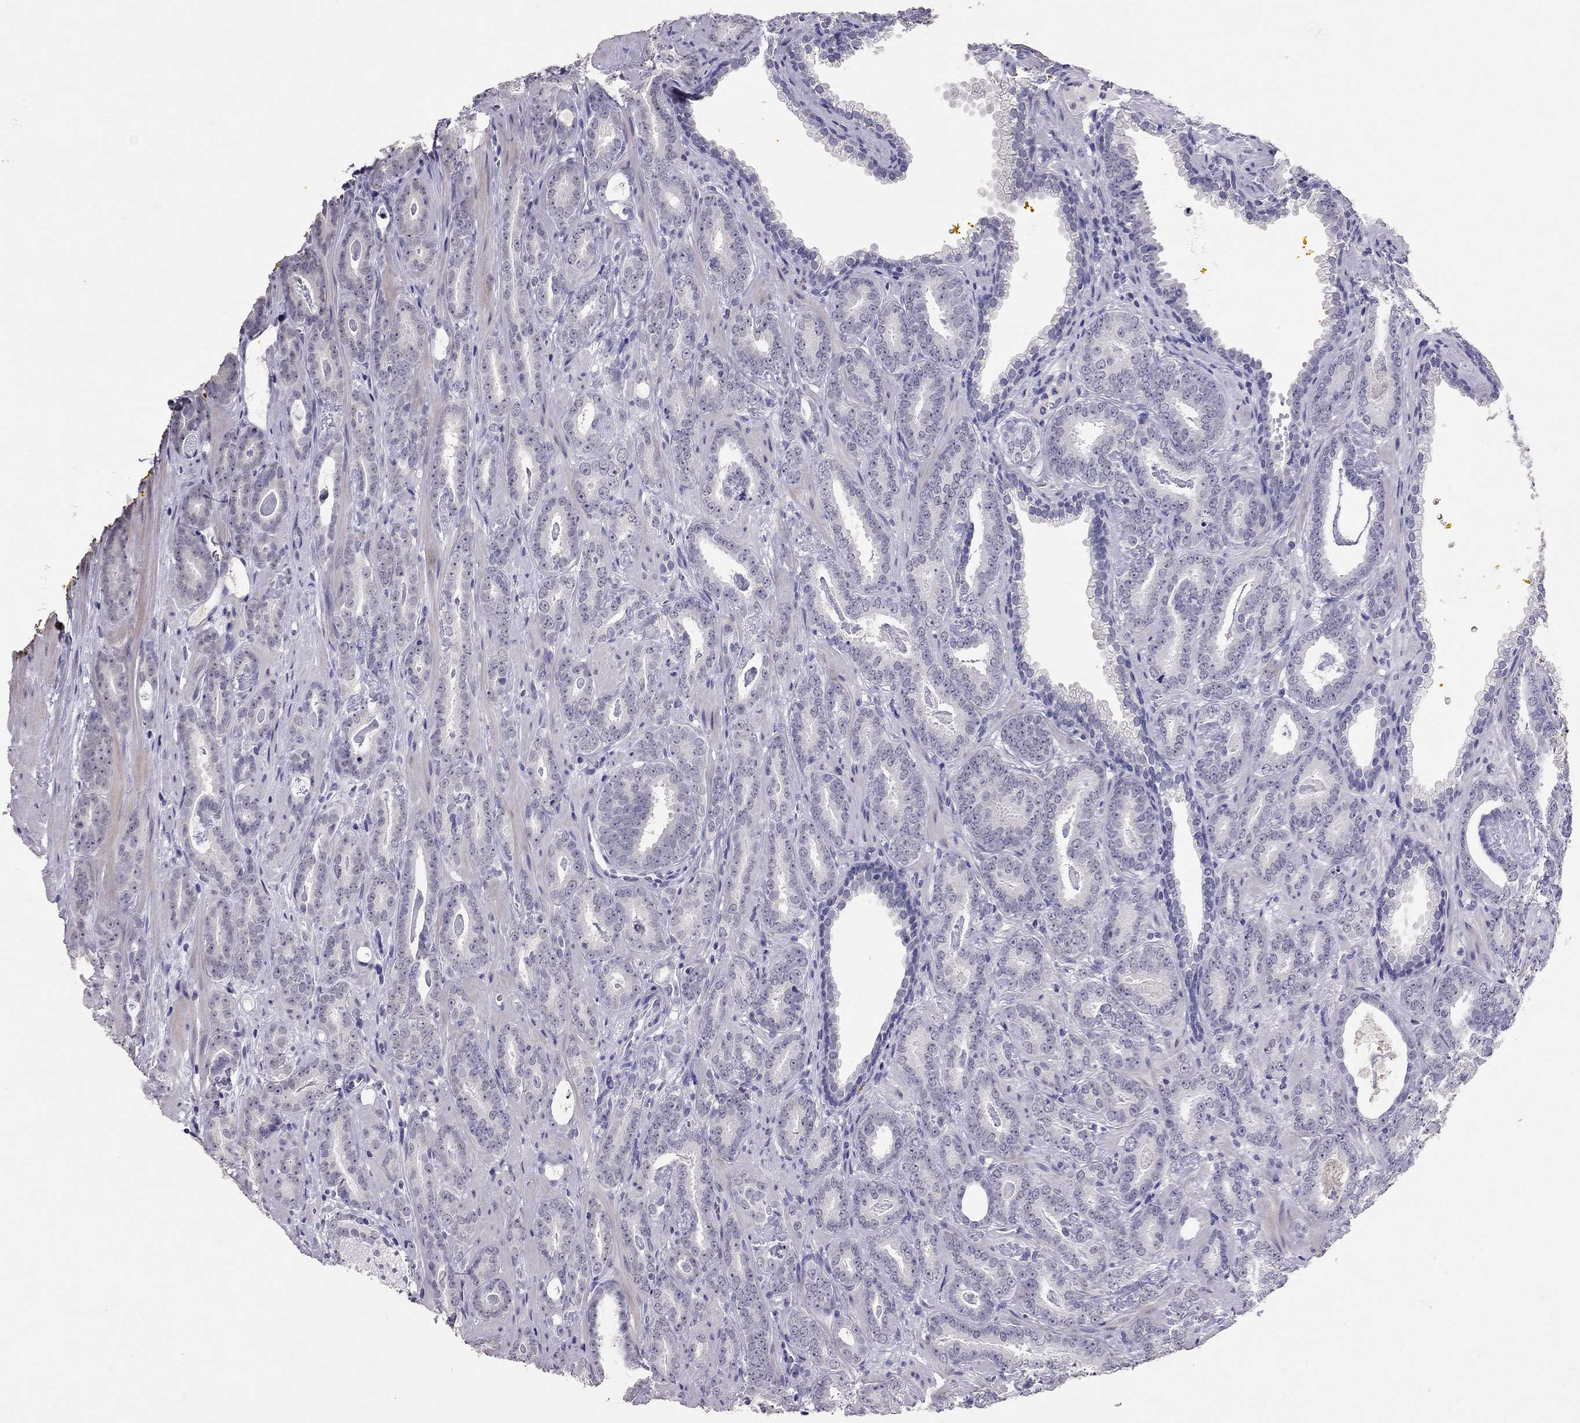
{"staining": {"intensity": "negative", "quantity": "none", "location": "none"}, "tissue": "prostate cancer", "cell_type": "Tumor cells", "image_type": "cancer", "snomed": [{"axis": "morphology", "description": "Adenocarcinoma, Medium grade"}, {"axis": "topography", "description": "Prostate and seminal vesicle, NOS"}, {"axis": "topography", "description": "Prostate"}], "caption": "Immunohistochemistry of medium-grade adenocarcinoma (prostate) shows no positivity in tumor cells.", "gene": "PSMB11", "patient": {"sex": "male", "age": 54}}